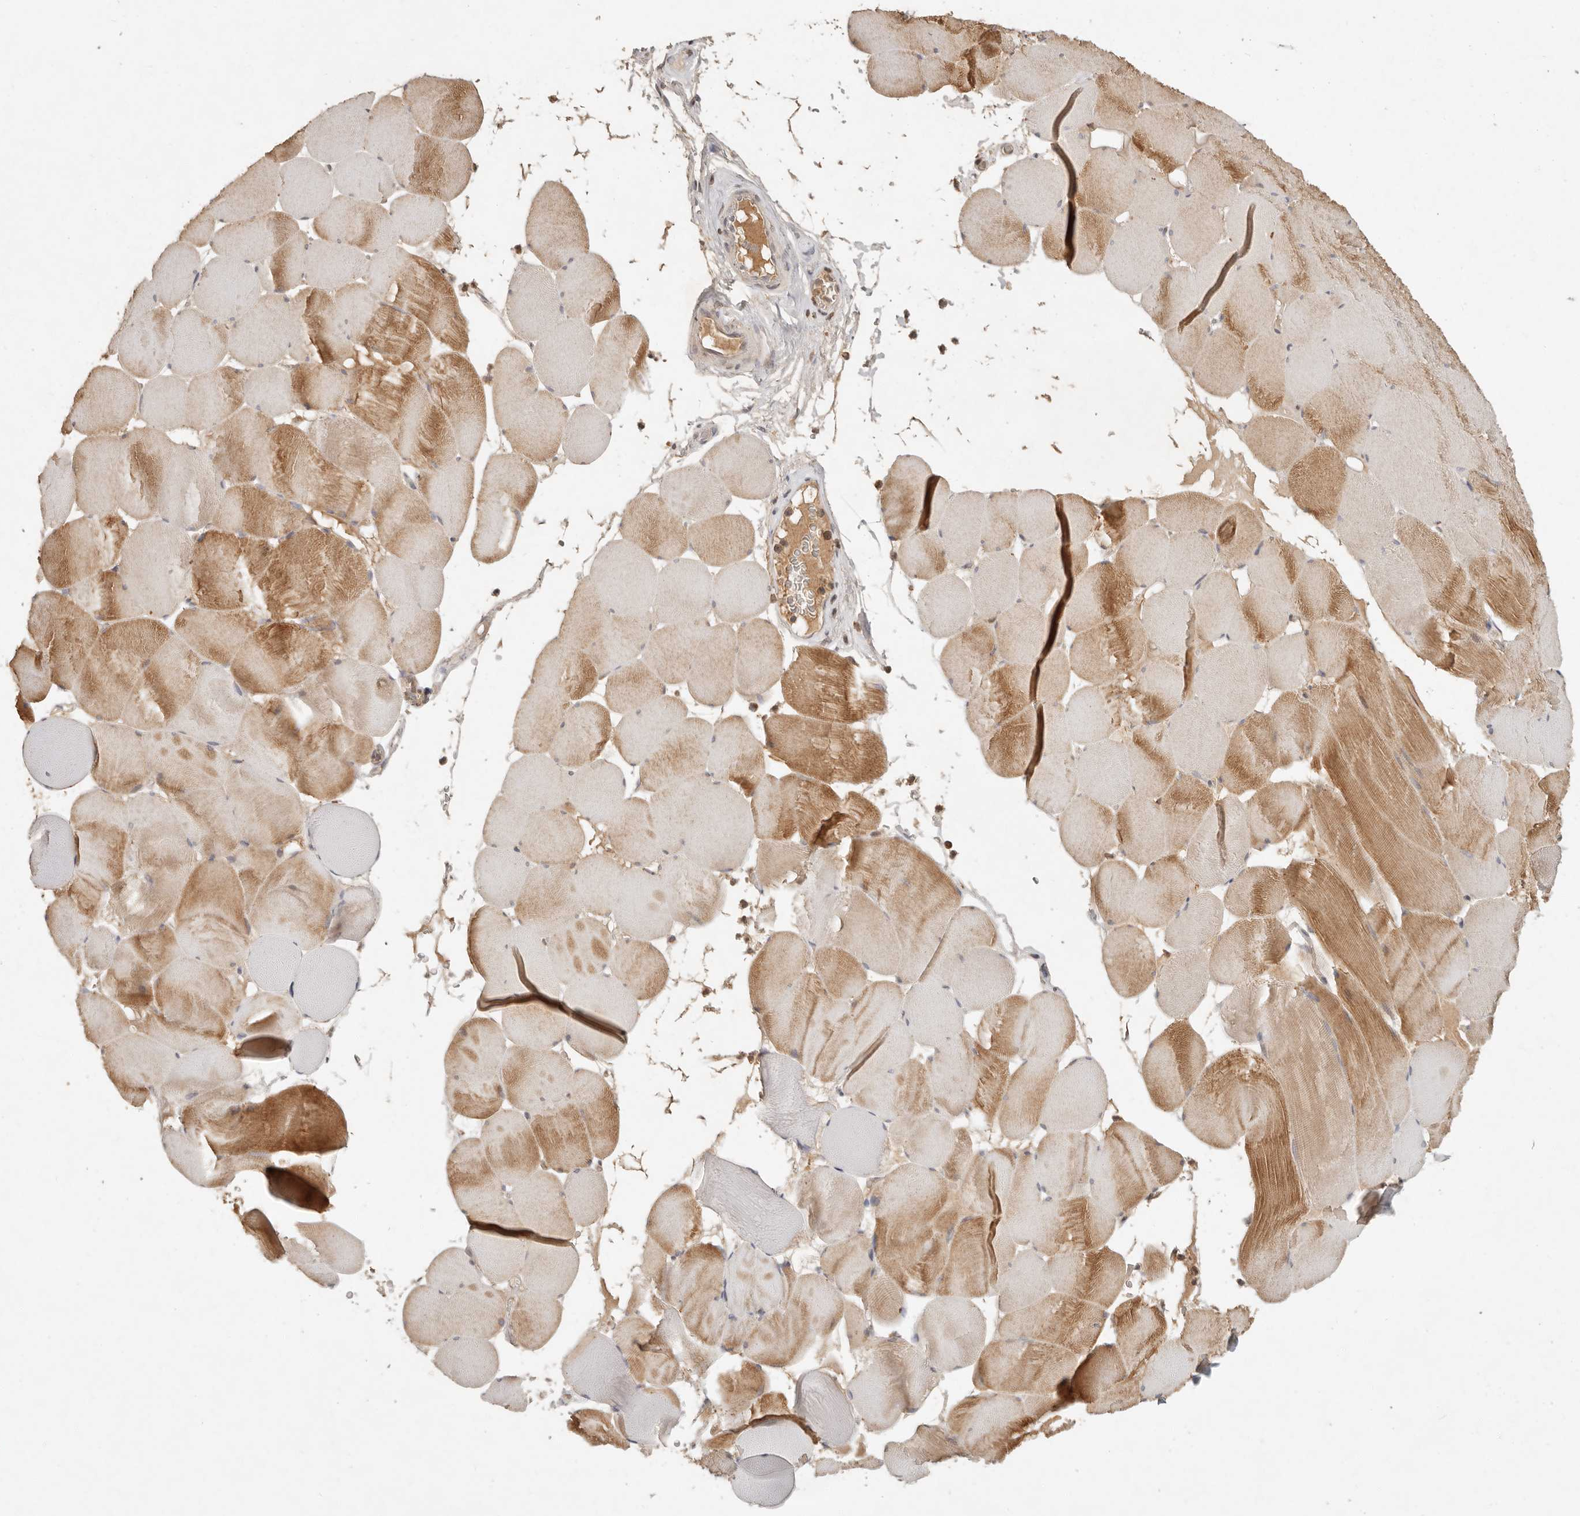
{"staining": {"intensity": "moderate", "quantity": ">75%", "location": "cytoplasmic/membranous"}, "tissue": "skeletal muscle", "cell_type": "Myocytes", "image_type": "normal", "snomed": [{"axis": "morphology", "description": "Normal tissue, NOS"}, {"axis": "topography", "description": "Skeletal muscle"}], "caption": "Protein expression by immunohistochemistry demonstrates moderate cytoplasmic/membranous staining in approximately >75% of myocytes in normal skeletal muscle.", "gene": "ARHGEF10L", "patient": {"sex": "male", "age": 62}}